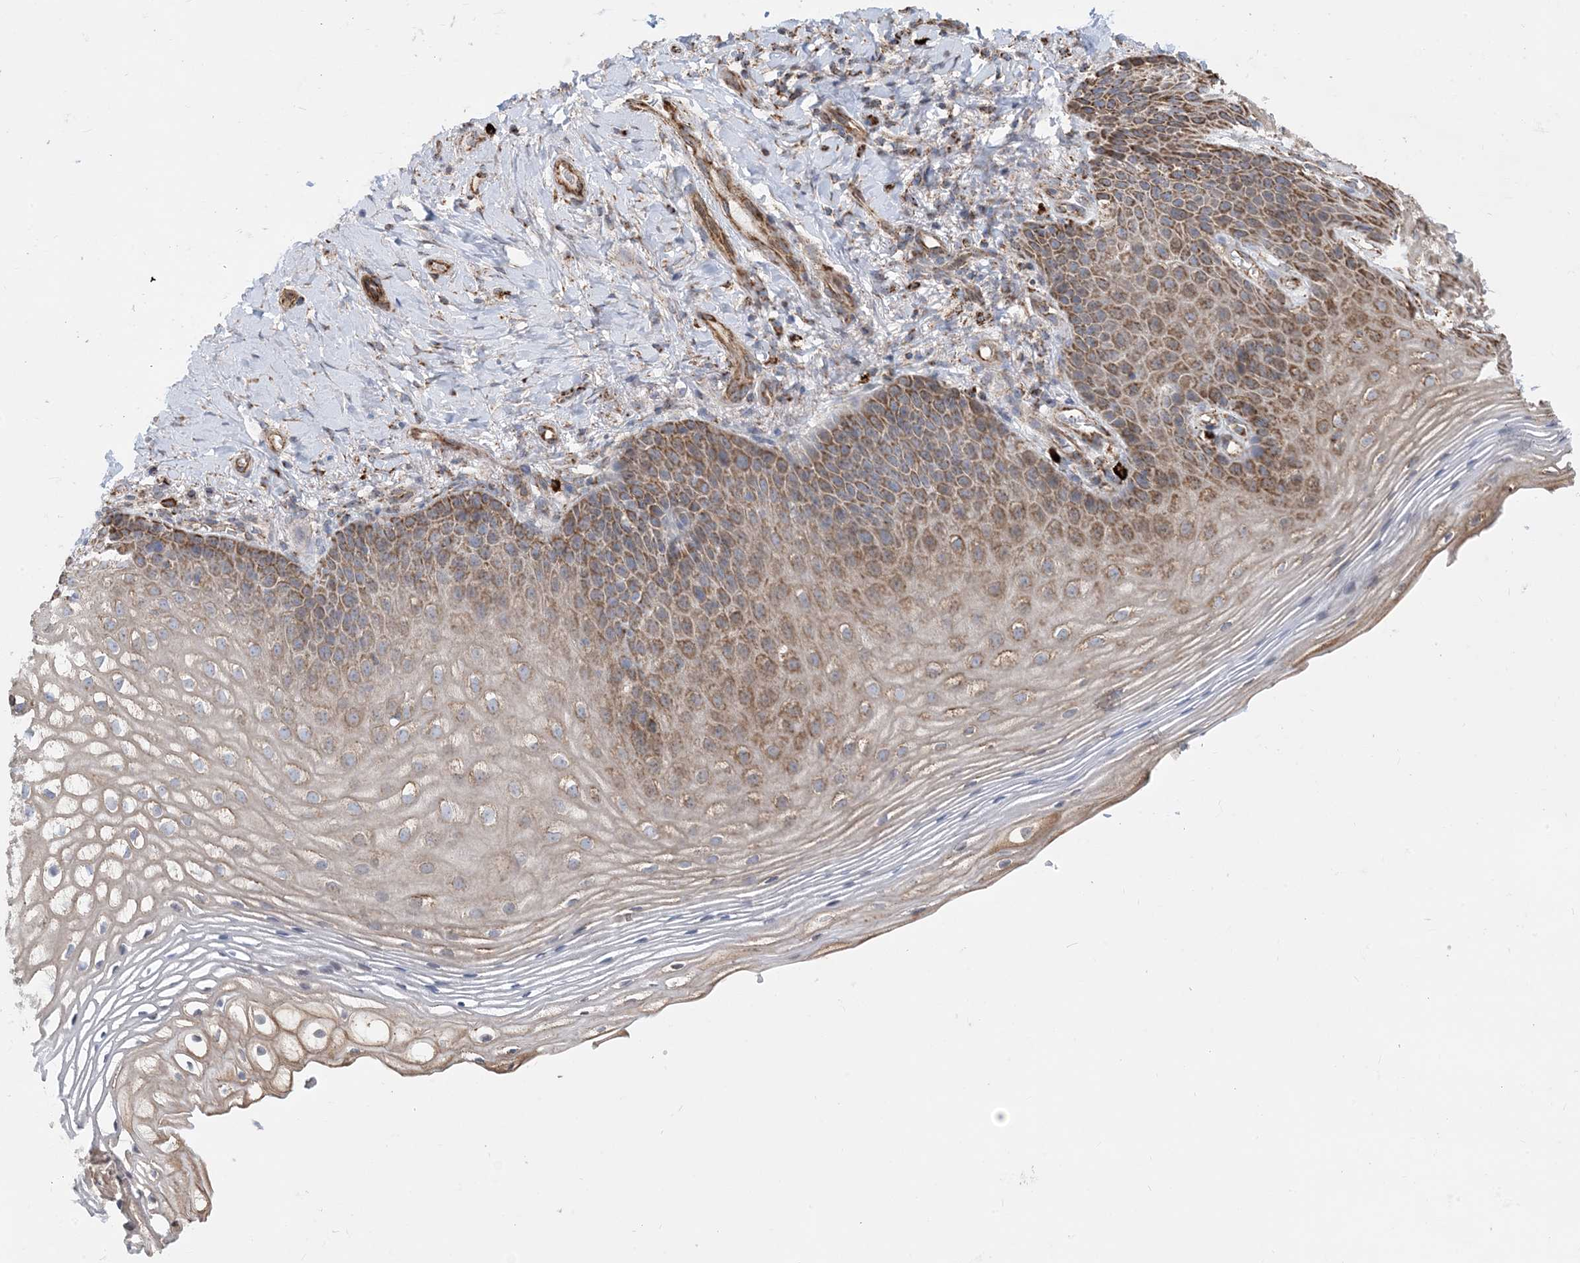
{"staining": {"intensity": "moderate", "quantity": ">75%", "location": "cytoplasmic/membranous"}, "tissue": "vagina", "cell_type": "Squamous epithelial cells", "image_type": "normal", "snomed": [{"axis": "morphology", "description": "Normal tissue, NOS"}, {"axis": "topography", "description": "Vagina"}], "caption": "Immunohistochemical staining of benign vagina displays moderate cytoplasmic/membranous protein staining in approximately >75% of squamous epithelial cells.", "gene": "PCDHGA1", "patient": {"sex": "female", "age": 60}}